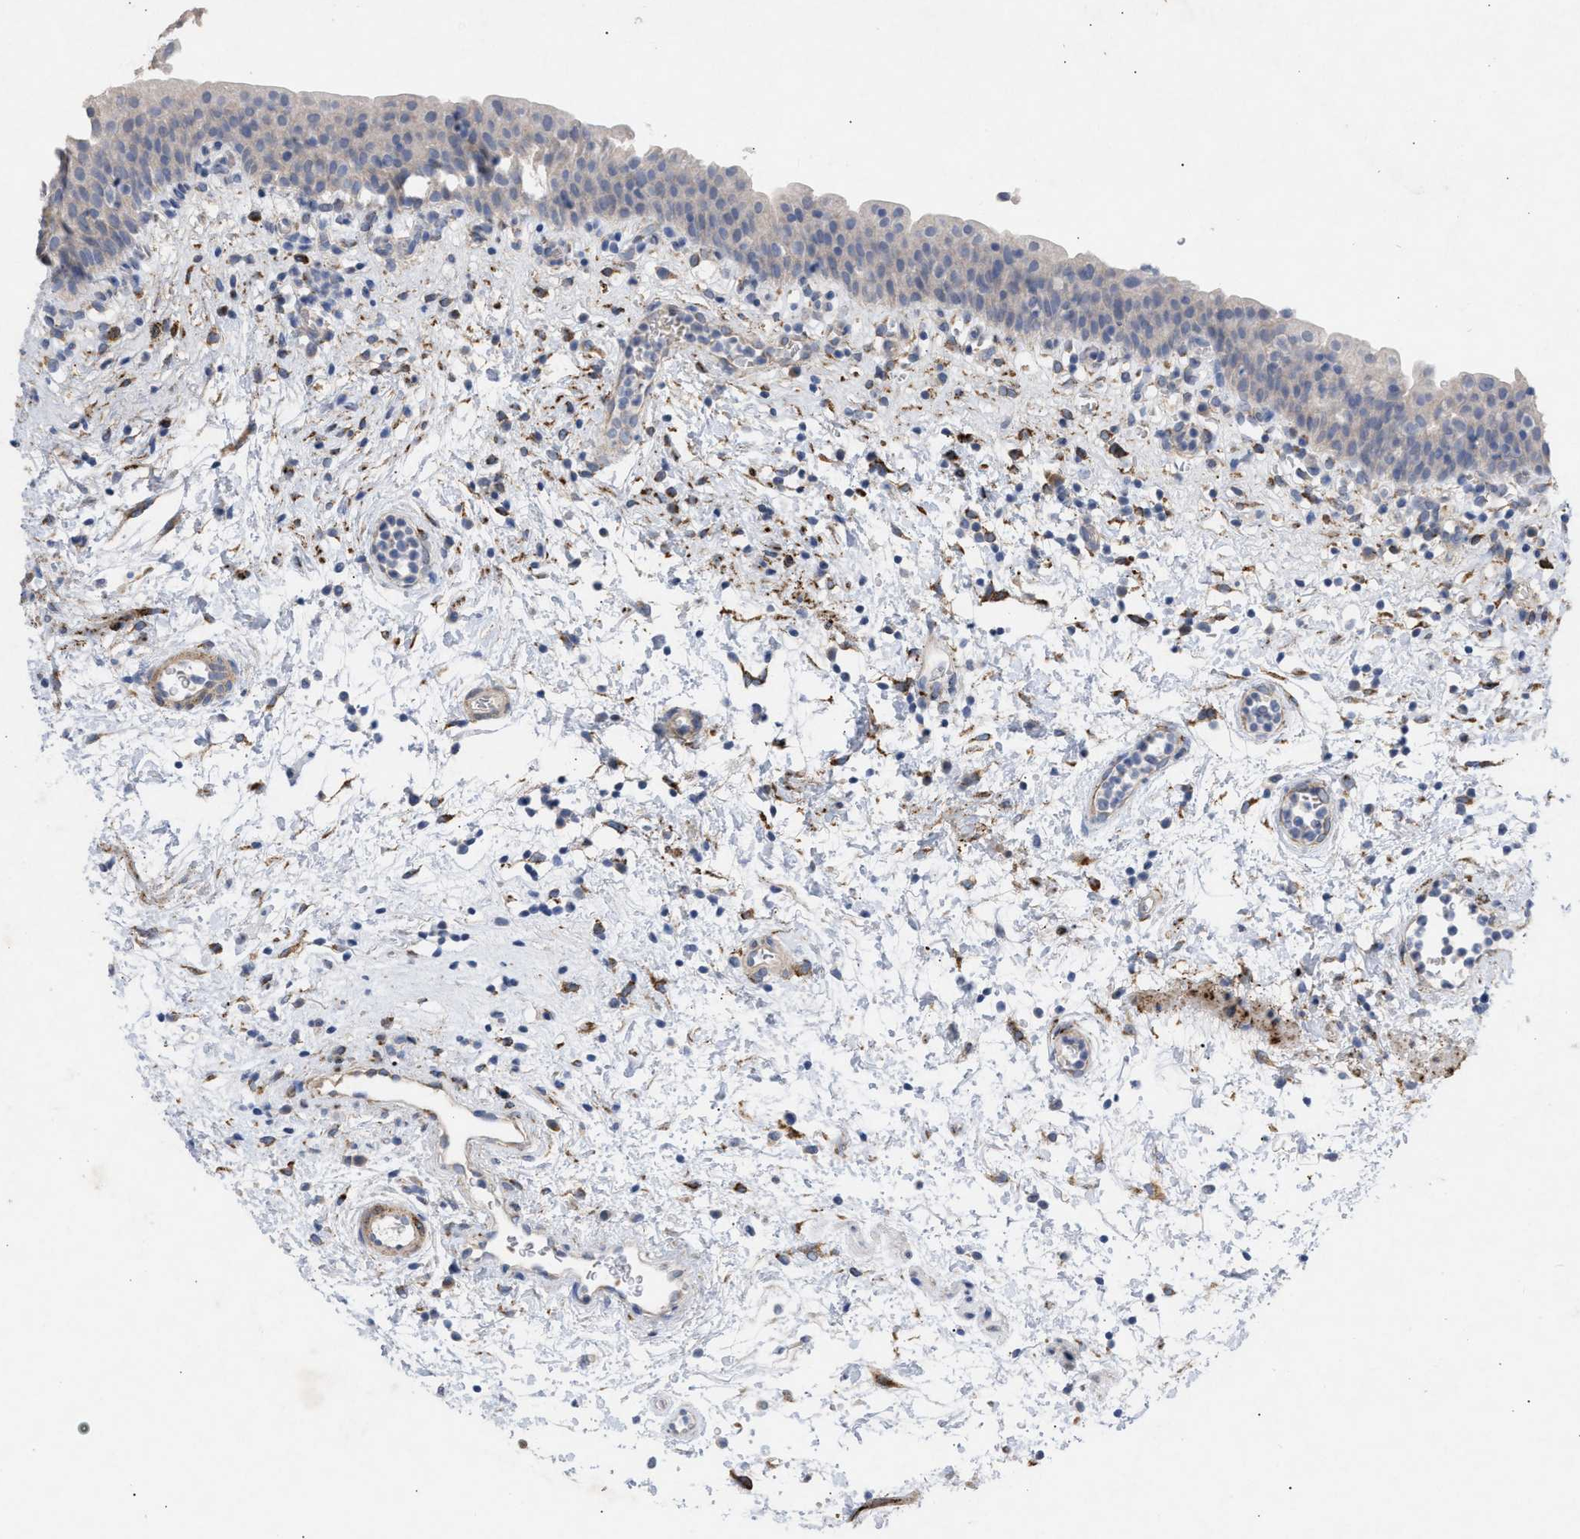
{"staining": {"intensity": "moderate", "quantity": "<25%", "location": "cytoplasmic/membranous"}, "tissue": "urinary bladder", "cell_type": "Urothelial cells", "image_type": "normal", "snomed": [{"axis": "morphology", "description": "Normal tissue, NOS"}, {"axis": "topography", "description": "Urinary bladder"}], "caption": "A photomicrograph of human urinary bladder stained for a protein demonstrates moderate cytoplasmic/membranous brown staining in urothelial cells. The staining is performed using DAB brown chromogen to label protein expression. The nuclei are counter-stained blue using hematoxylin.", "gene": "SELENOM", "patient": {"sex": "male", "age": 37}}